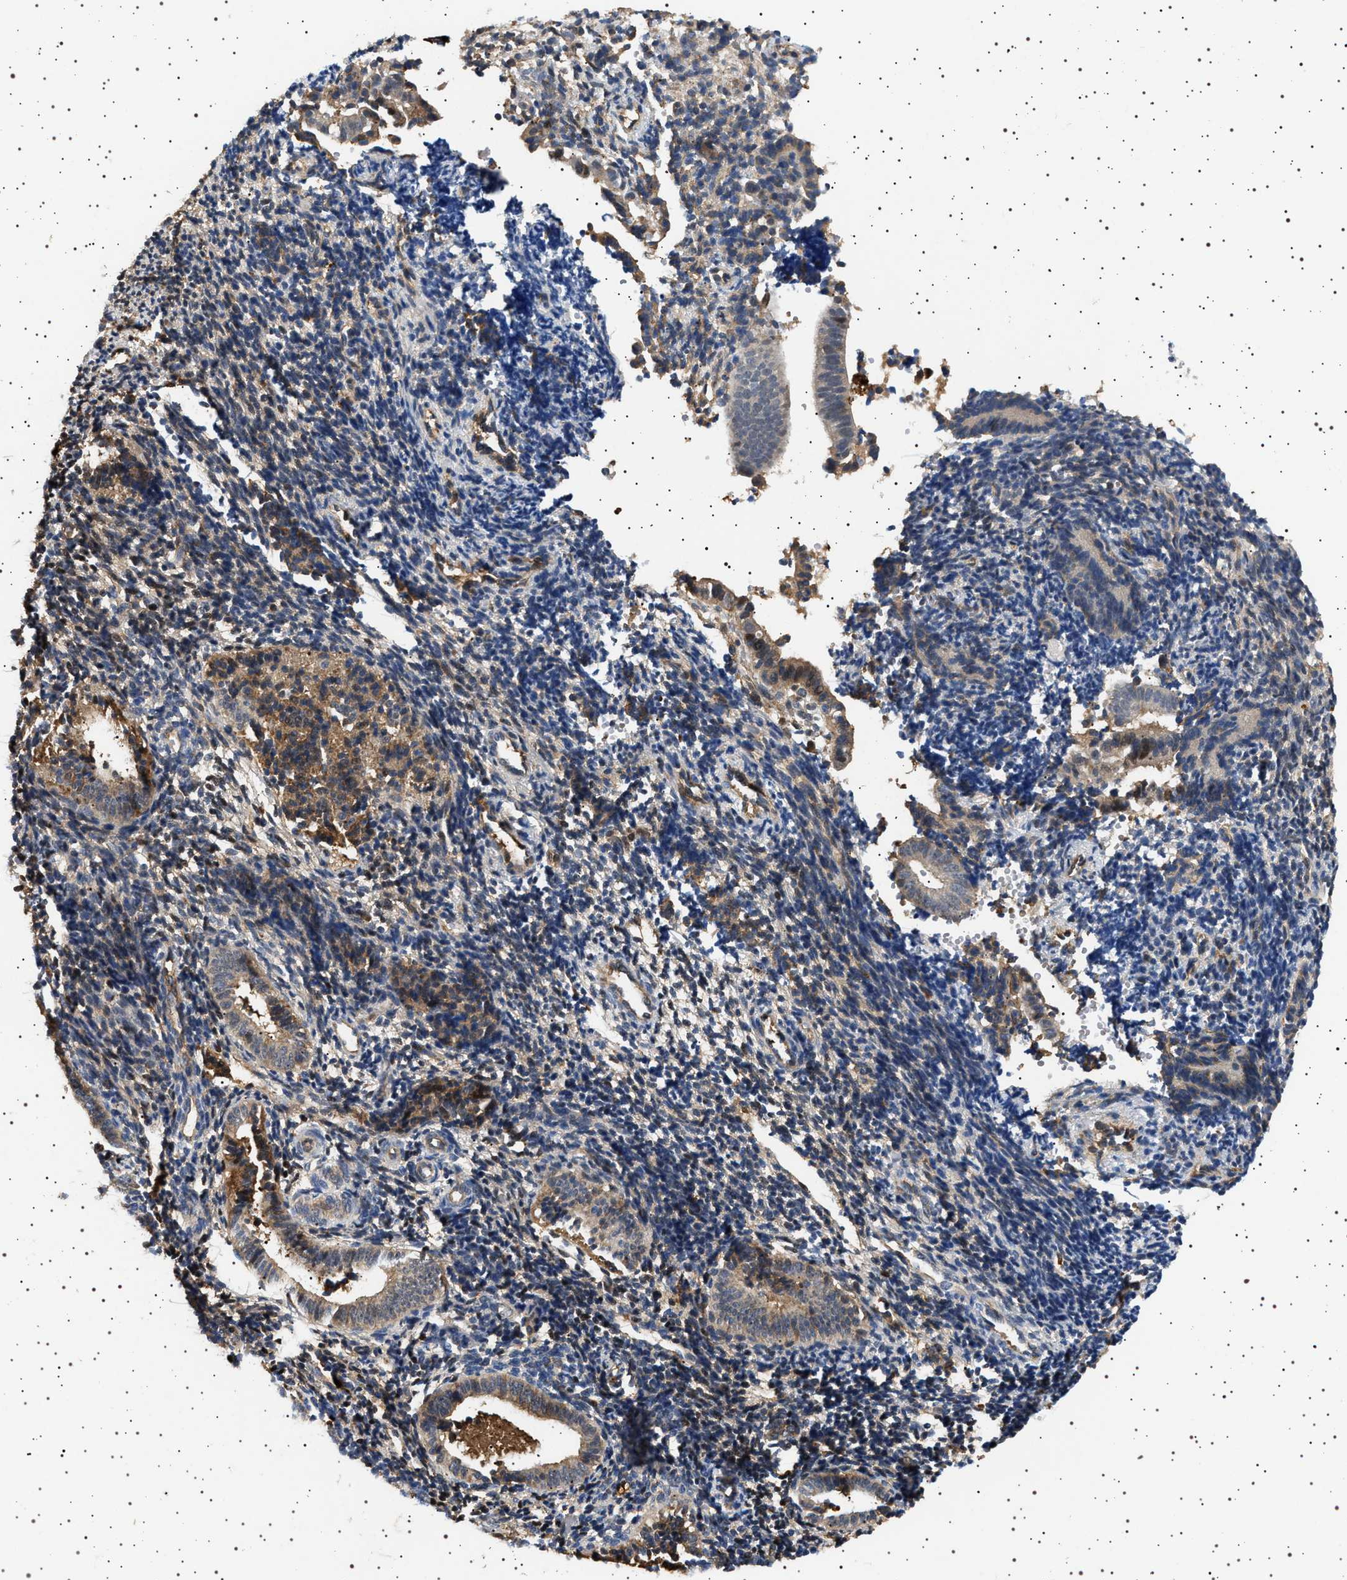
{"staining": {"intensity": "moderate", "quantity": "25%-75%", "location": "cytoplasmic/membranous"}, "tissue": "endometrium", "cell_type": "Cells in endometrial stroma", "image_type": "normal", "snomed": [{"axis": "morphology", "description": "Normal tissue, NOS"}, {"axis": "topography", "description": "Uterus"}, {"axis": "topography", "description": "Endometrium"}], "caption": "IHC of benign human endometrium exhibits medium levels of moderate cytoplasmic/membranous positivity in approximately 25%-75% of cells in endometrial stroma. (brown staining indicates protein expression, while blue staining denotes nuclei).", "gene": "FICD", "patient": {"sex": "female", "age": 33}}